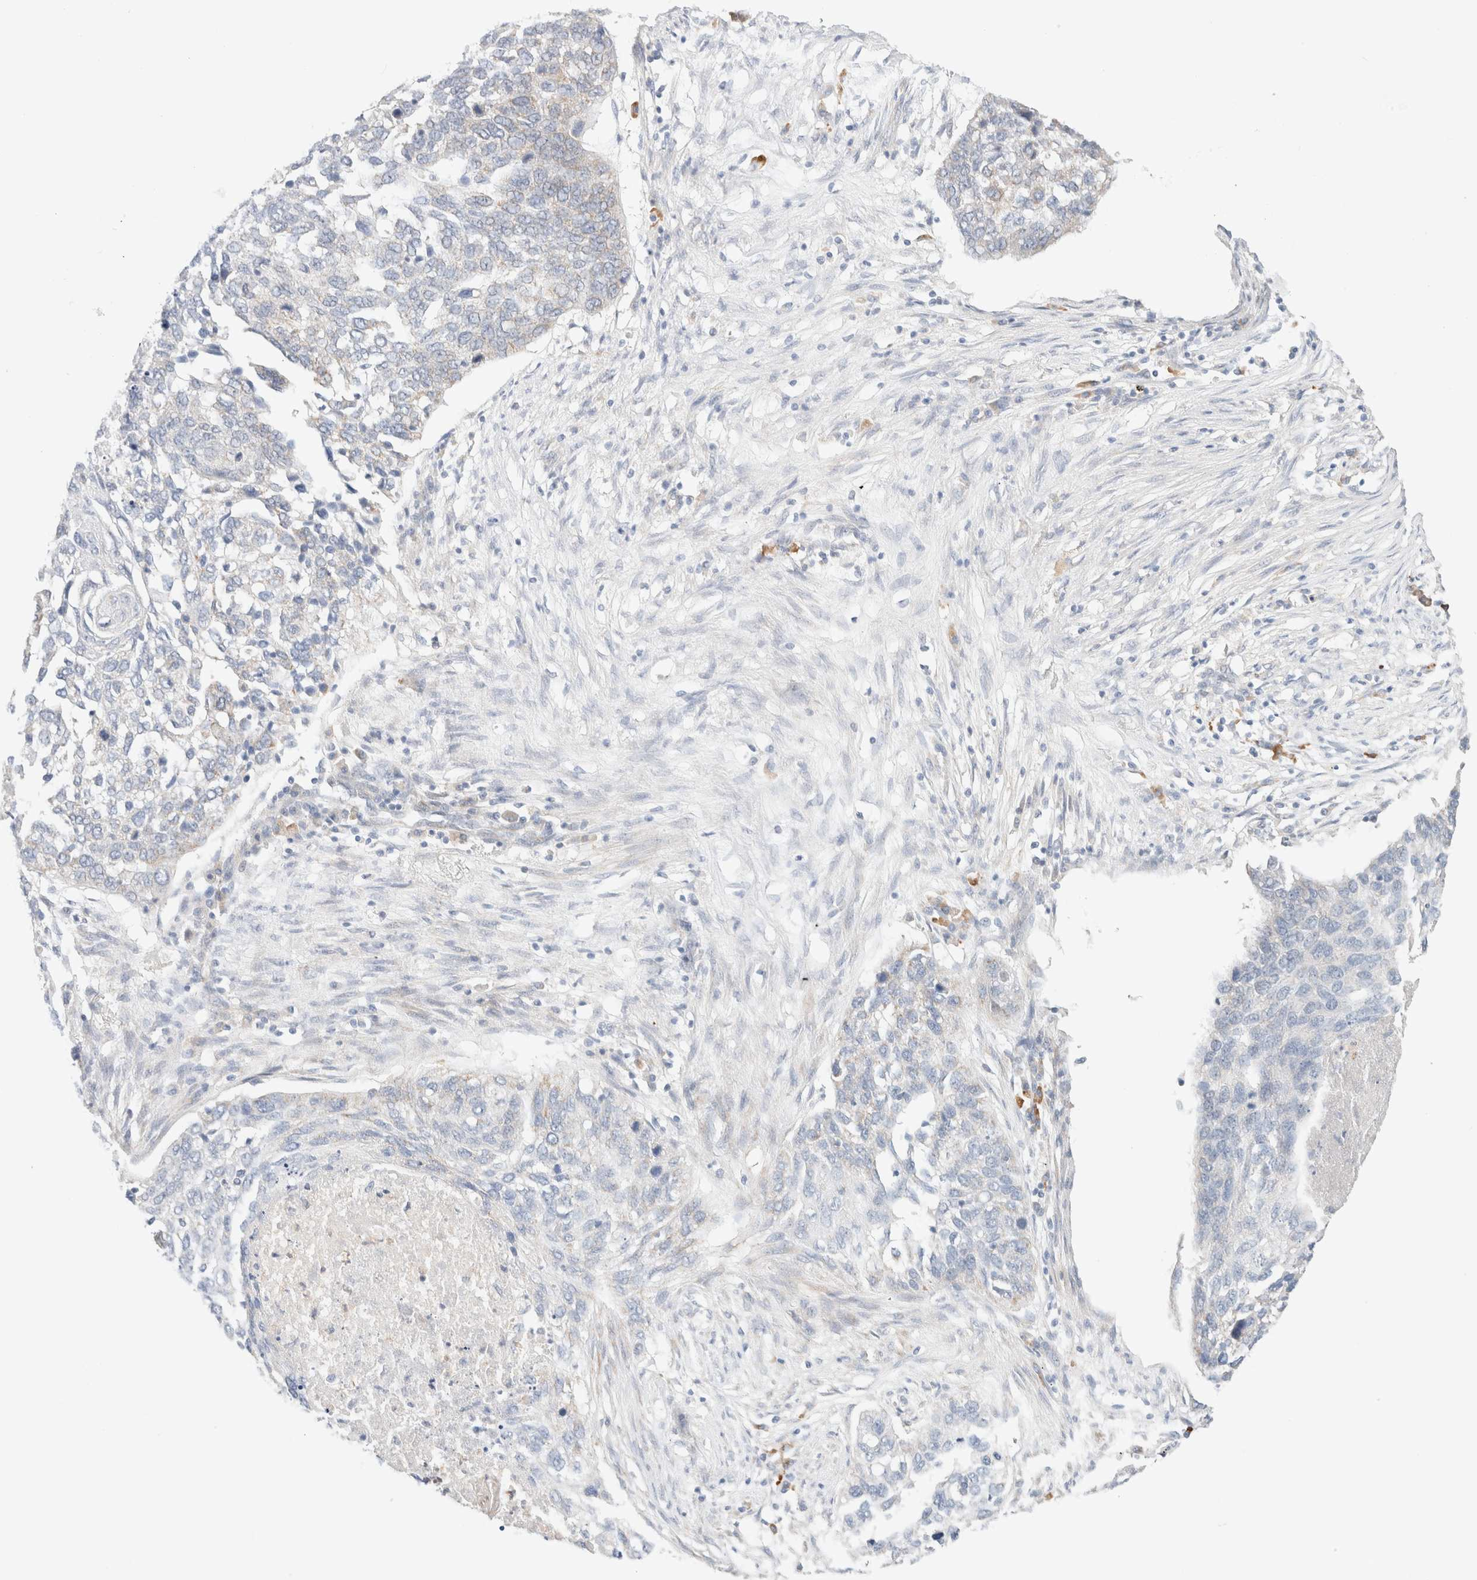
{"staining": {"intensity": "negative", "quantity": "none", "location": "none"}, "tissue": "lung cancer", "cell_type": "Tumor cells", "image_type": "cancer", "snomed": [{"axis": "morphology", "description": "Squamous cell carcinoma, NOS"}, {"axis": "topography", "description": "Lung"}], "caption": "The photomicrograph shows no significant positivity in tumor cells of squamous cell carcinoma (lung). Brightfield microscopy of IHC stained with DAB (brown) and hematoxylin (blue), captured at high magnification.", "gene": "UNC13B", "patient": {"sex": "female", "age": 63}}